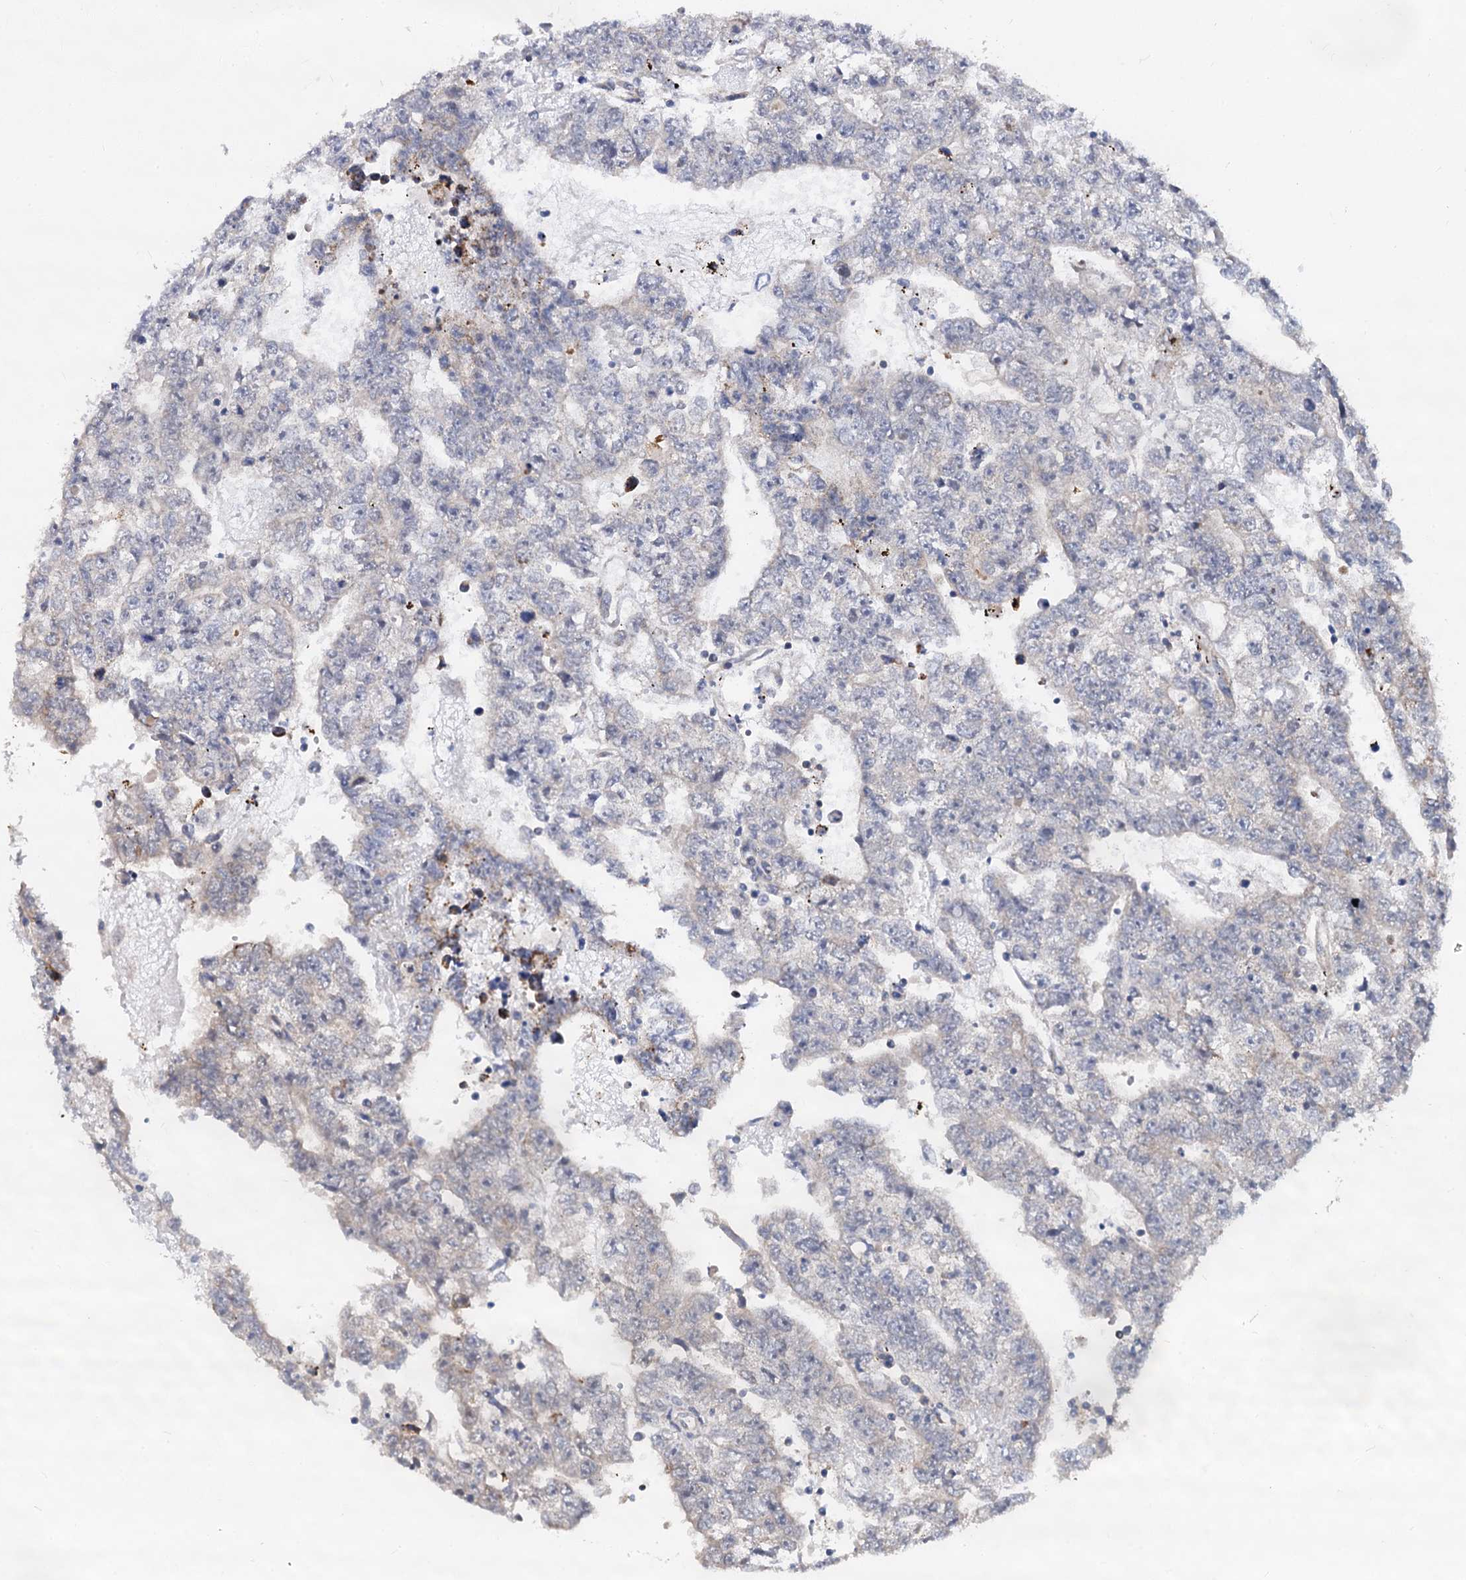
{"staining": {"intensity": "negative", "quantity": "none", "location": "none"}, "tissue": "testis cancer", "cell_type": "Tumor cells", "image_type": "cancer", "snomed": [{"axis": "morphology", "description": "Carcinoma, Embryonal, NOS"}, {"axis": "topography", "description": "Testis"}], "caption": "Protein analysis of embryonal carcinoma (testis) displays no significant expression in tumor cells.", "gene": "TIMM10", "patient": {"sex": "male", "age": 25}}